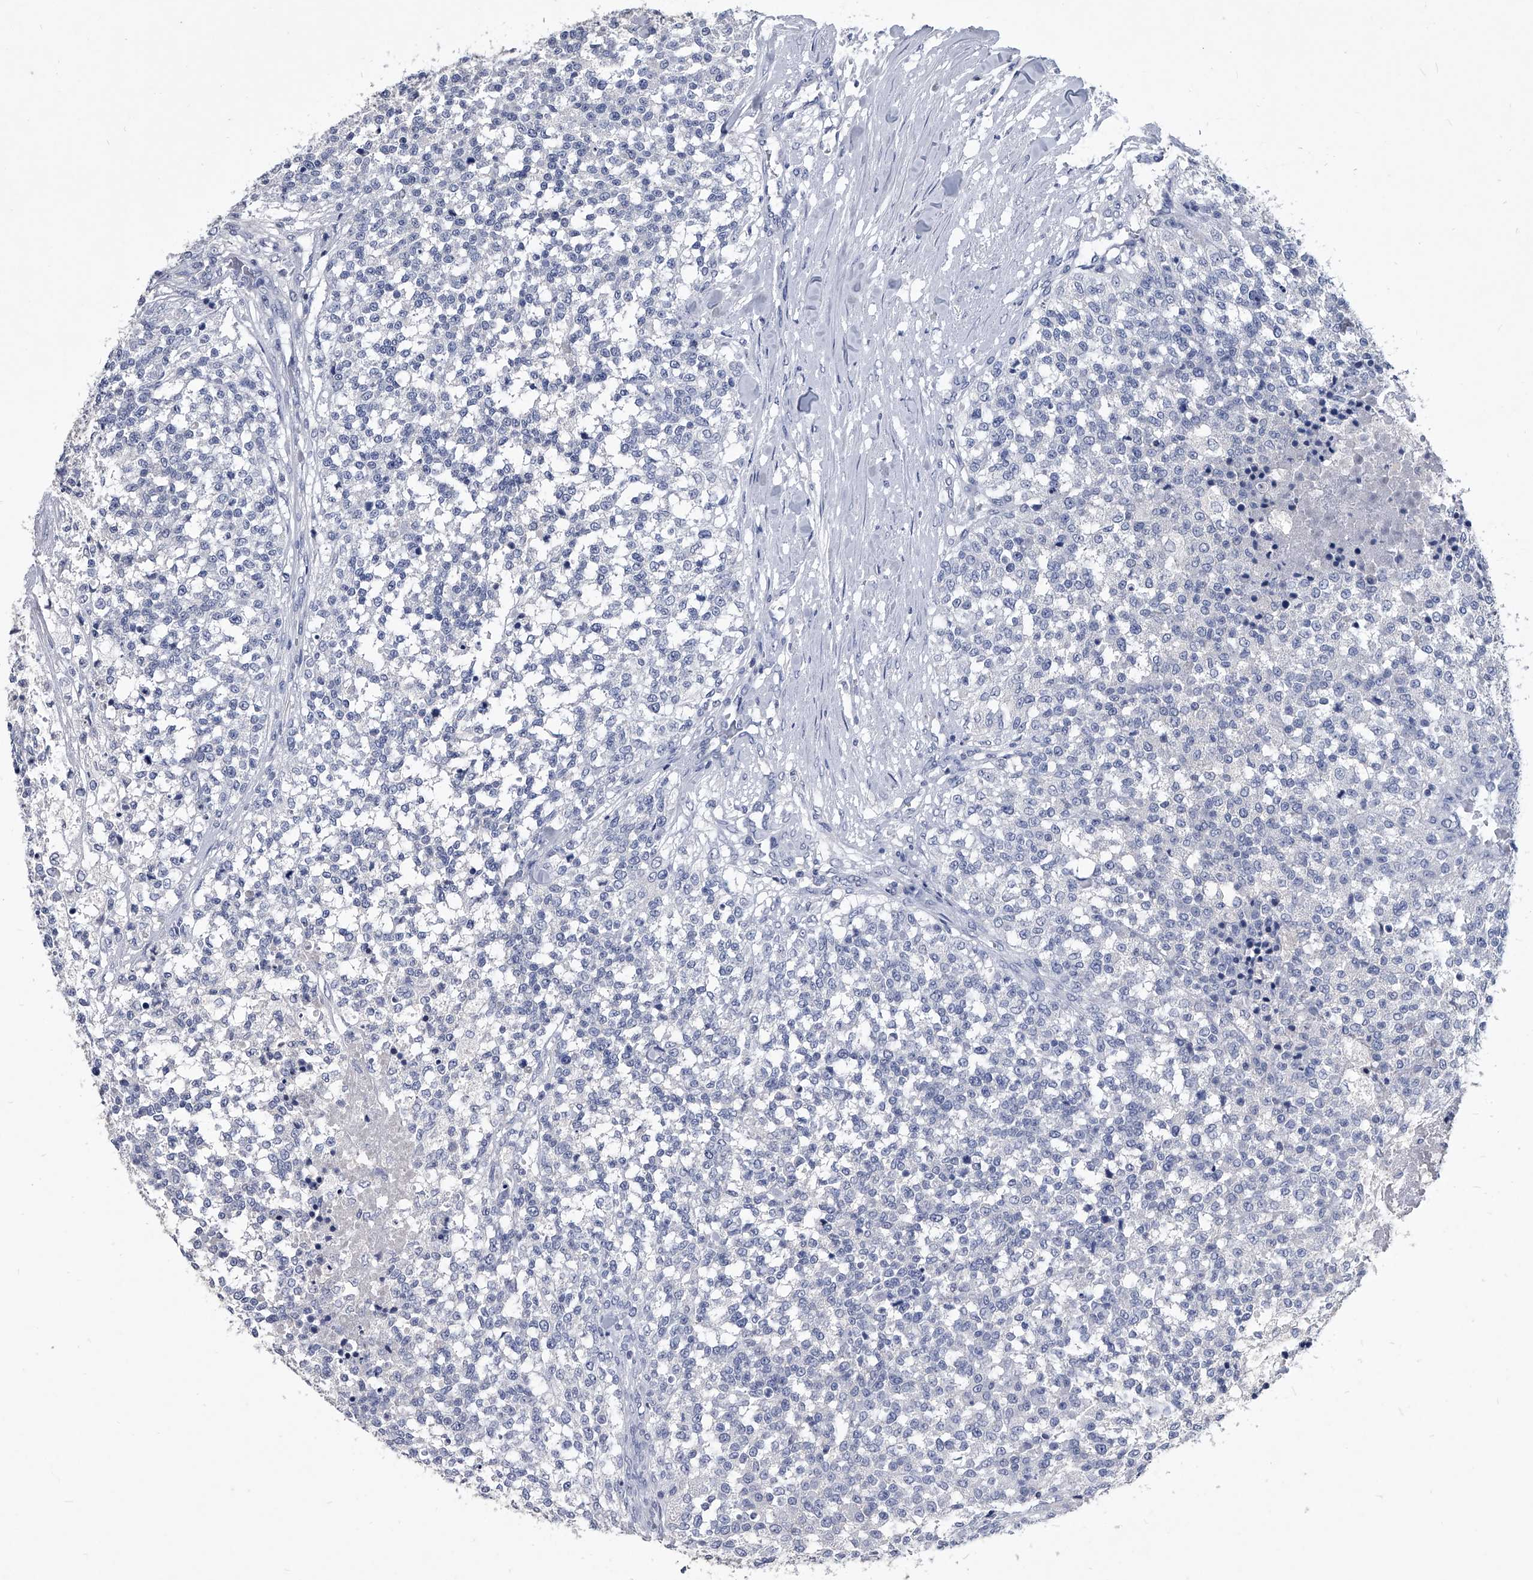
{"staining": {"intensity": "negative", "quantity": "none", "location": "none"}, "tissue": "testis cancer", "cell_type": "Tumor cells", "image_type": "cancer", "snomed": [{"axis": "morphology", "description": "Seminoma, NOS"}, {"axis": "topography", "description": "Testis"}], "caption": "Tumor cells are negative for brown protein staining in testis seminoma. (DAB (3,3'-diaminobenzidine) IHC with hematoxylin counter stain).", "gene": "BCAS1", "patient": {"sex": "male", "age": 59}}